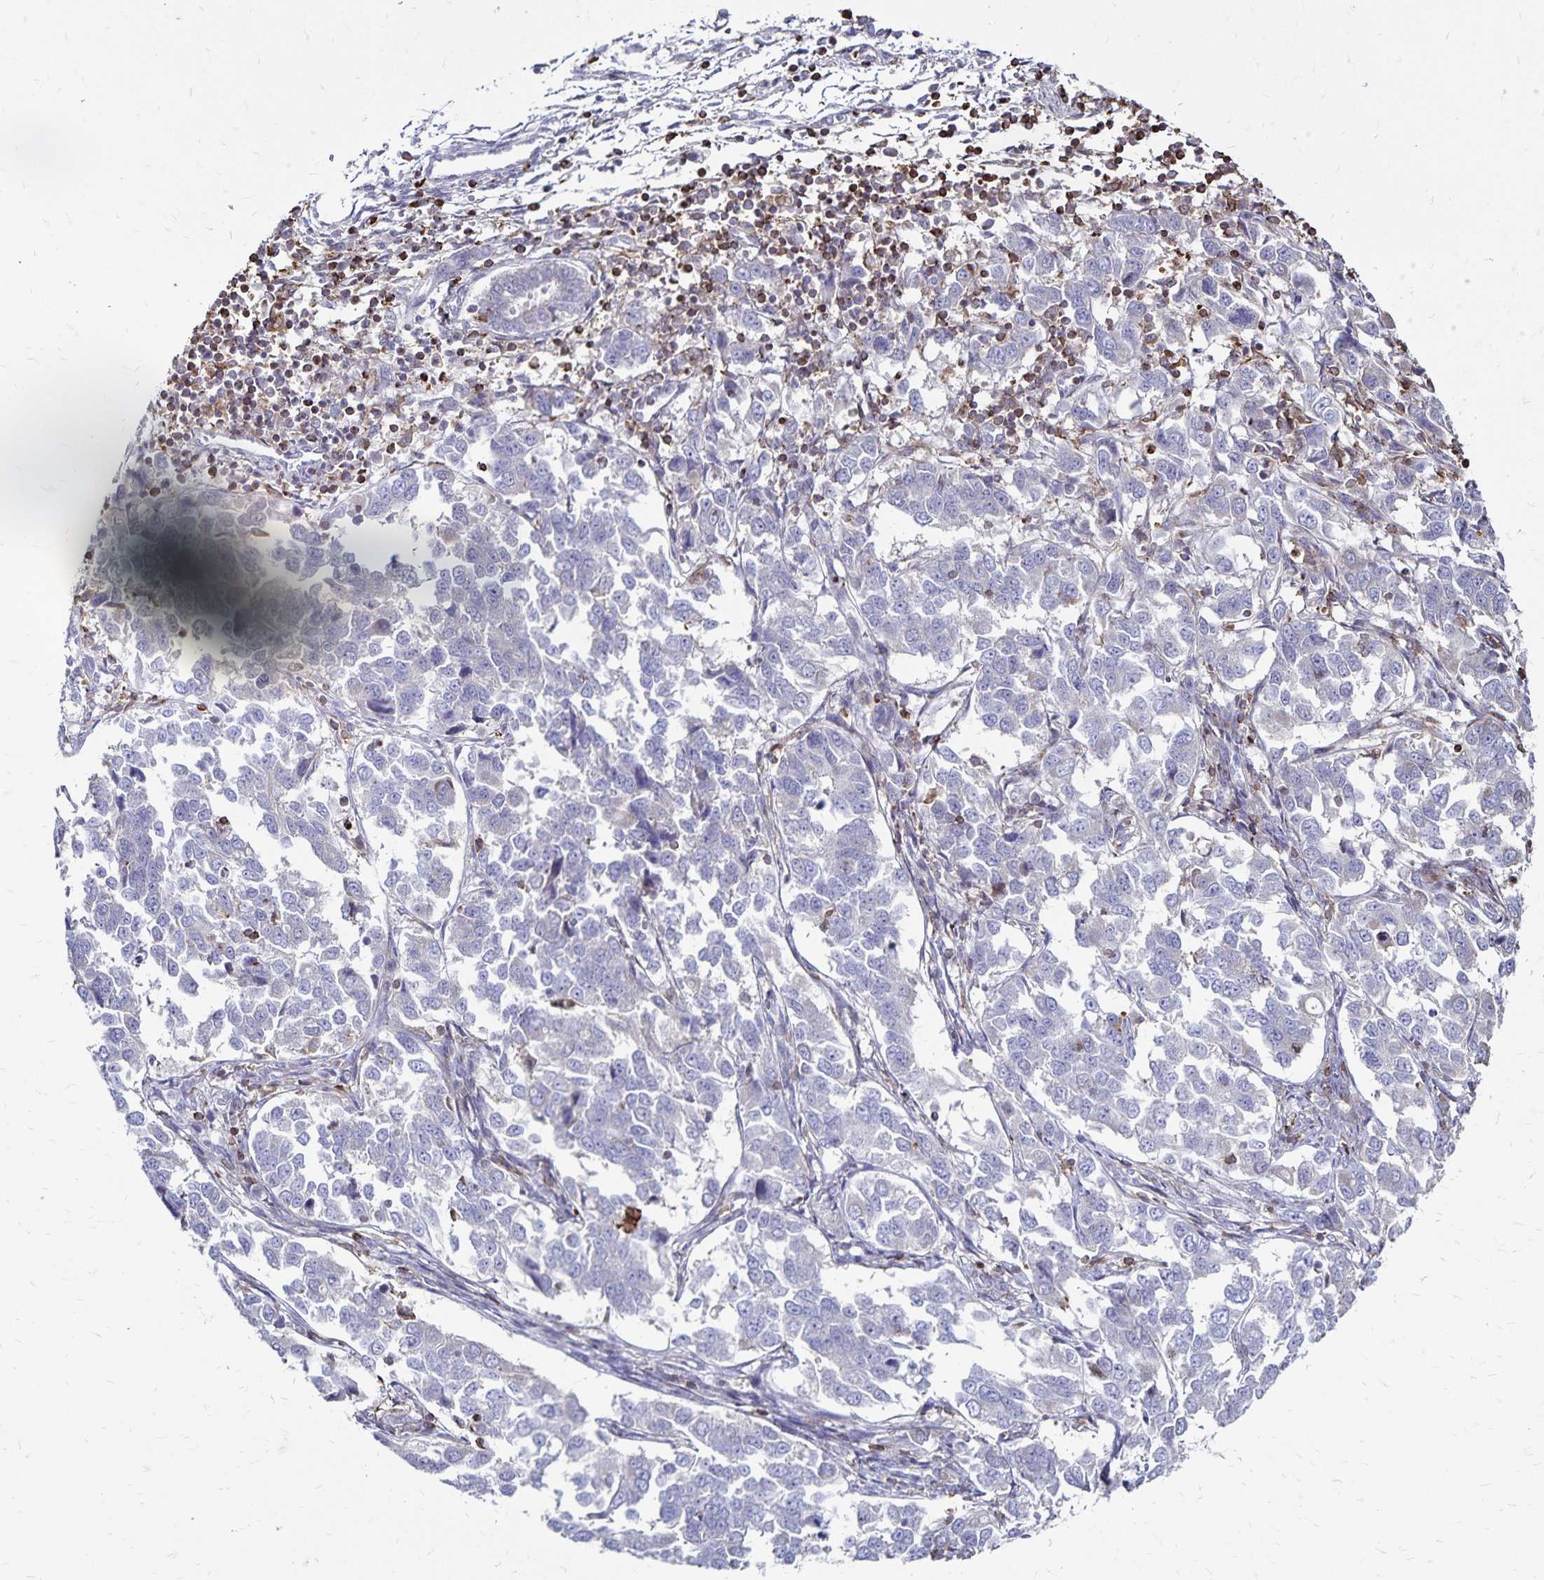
{"staining": {"intensity": "weak", "quantity": "<25%", "location": "cytoplasmic/membranous"}, "tissue": "endometrial cancer", "cell_type": "Tumor cells", "image_type": "cancer", "snomed": [{"axis": "morphology", "description": "Adenocarcinoma, NOS"}, {"axis": "topography", "description": "Endometrium"}], "caption": "Histopathology image shows no protein staining in tumor cells of endometrial cancer (adenocarcinoma) tissue. Nuclei are stained in blue.", "gene": "NAGPA", "patient": {"sex": "female", "age": 43}}